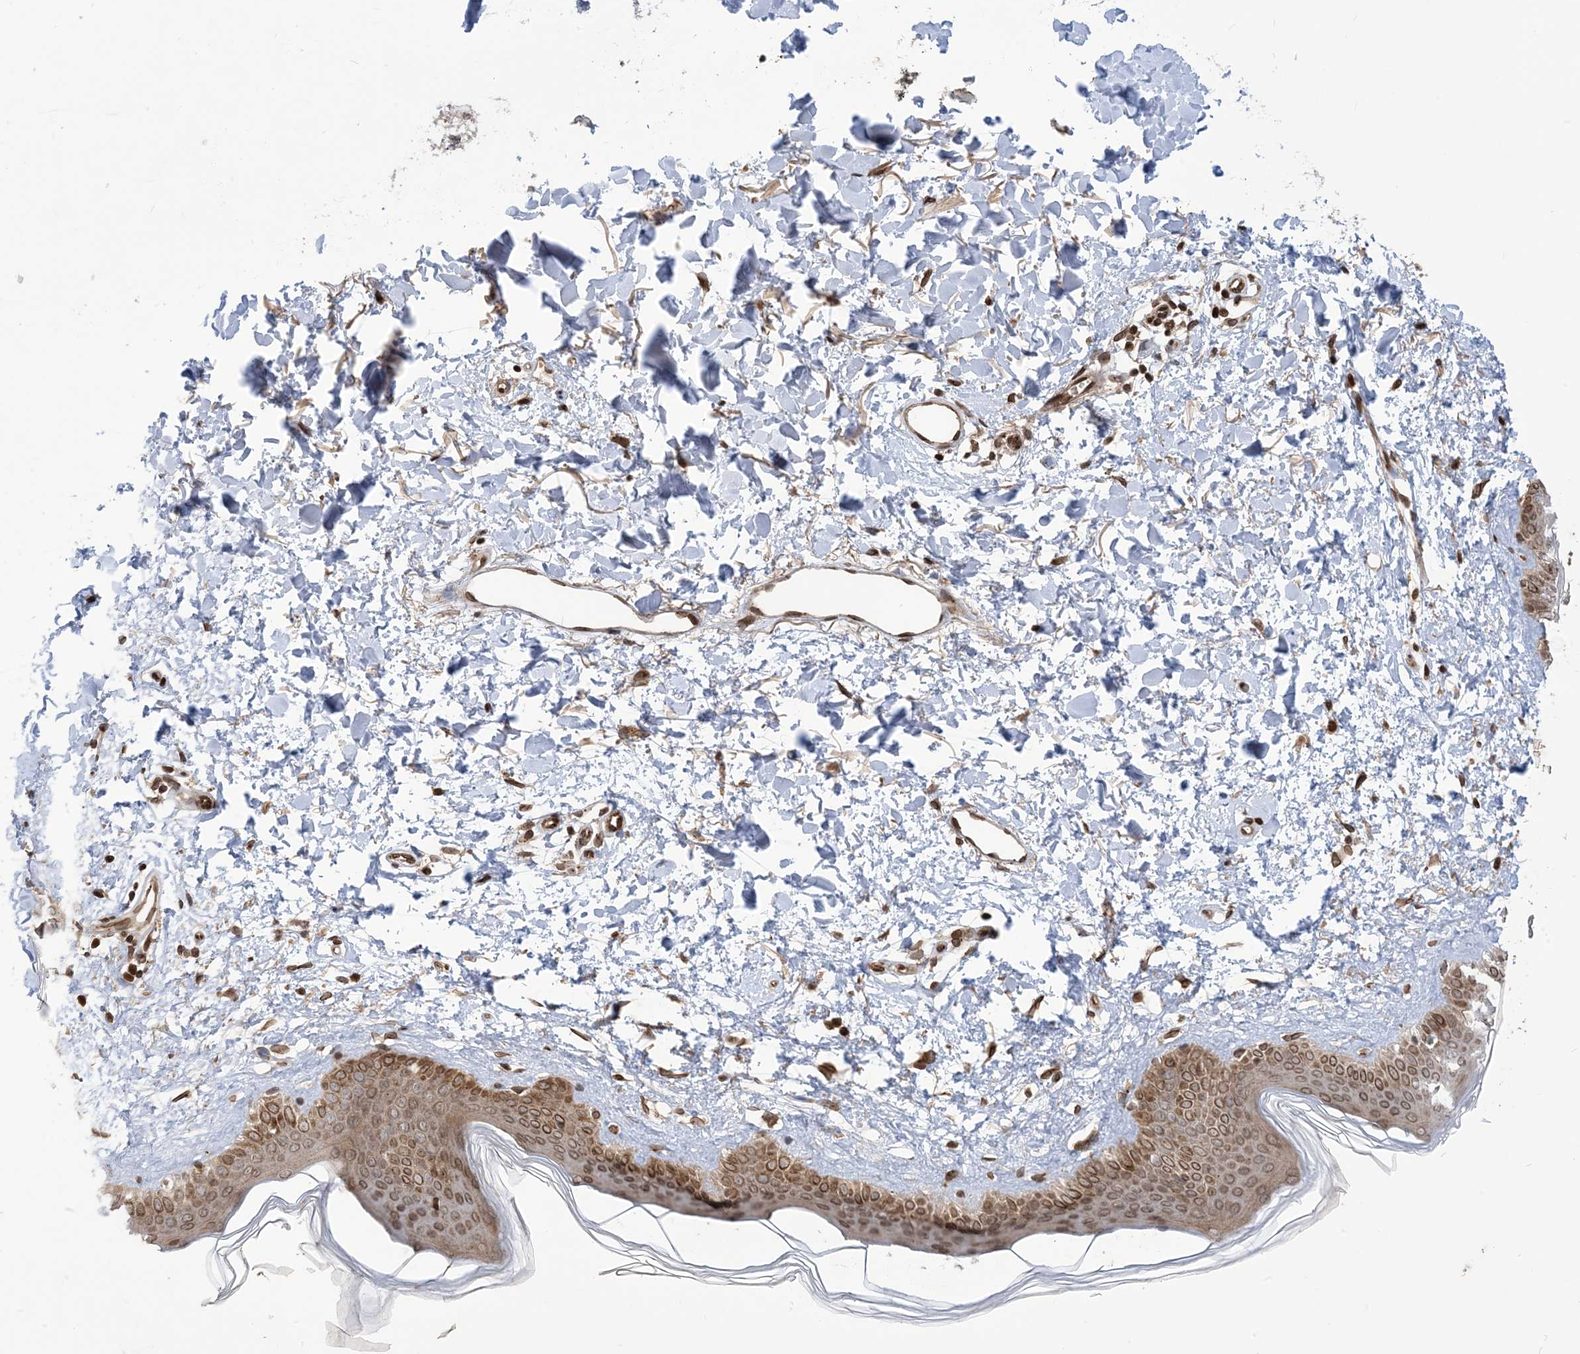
{"staining": {"intensity": "strong", "quantity": ">75%", "location": "cytoplasmic/membranous"}, "tissue": "skin", "cell_type": "Fibroblasts", "image_type": "normal", "snomed": [{"axis": "morphology", "description": "Normal tissue, NOS"}, {"axis": "topography", "description": "Skin"}], "caption": "A histopathology image showing strong cytoplasmic/membranous staining in approximately >75% of fibroblasts in unremarkable skin, as visualized by brown immunohistochemical staining.", "gene": "CASP4", "patient": {"sex": "female", "age": 58}}